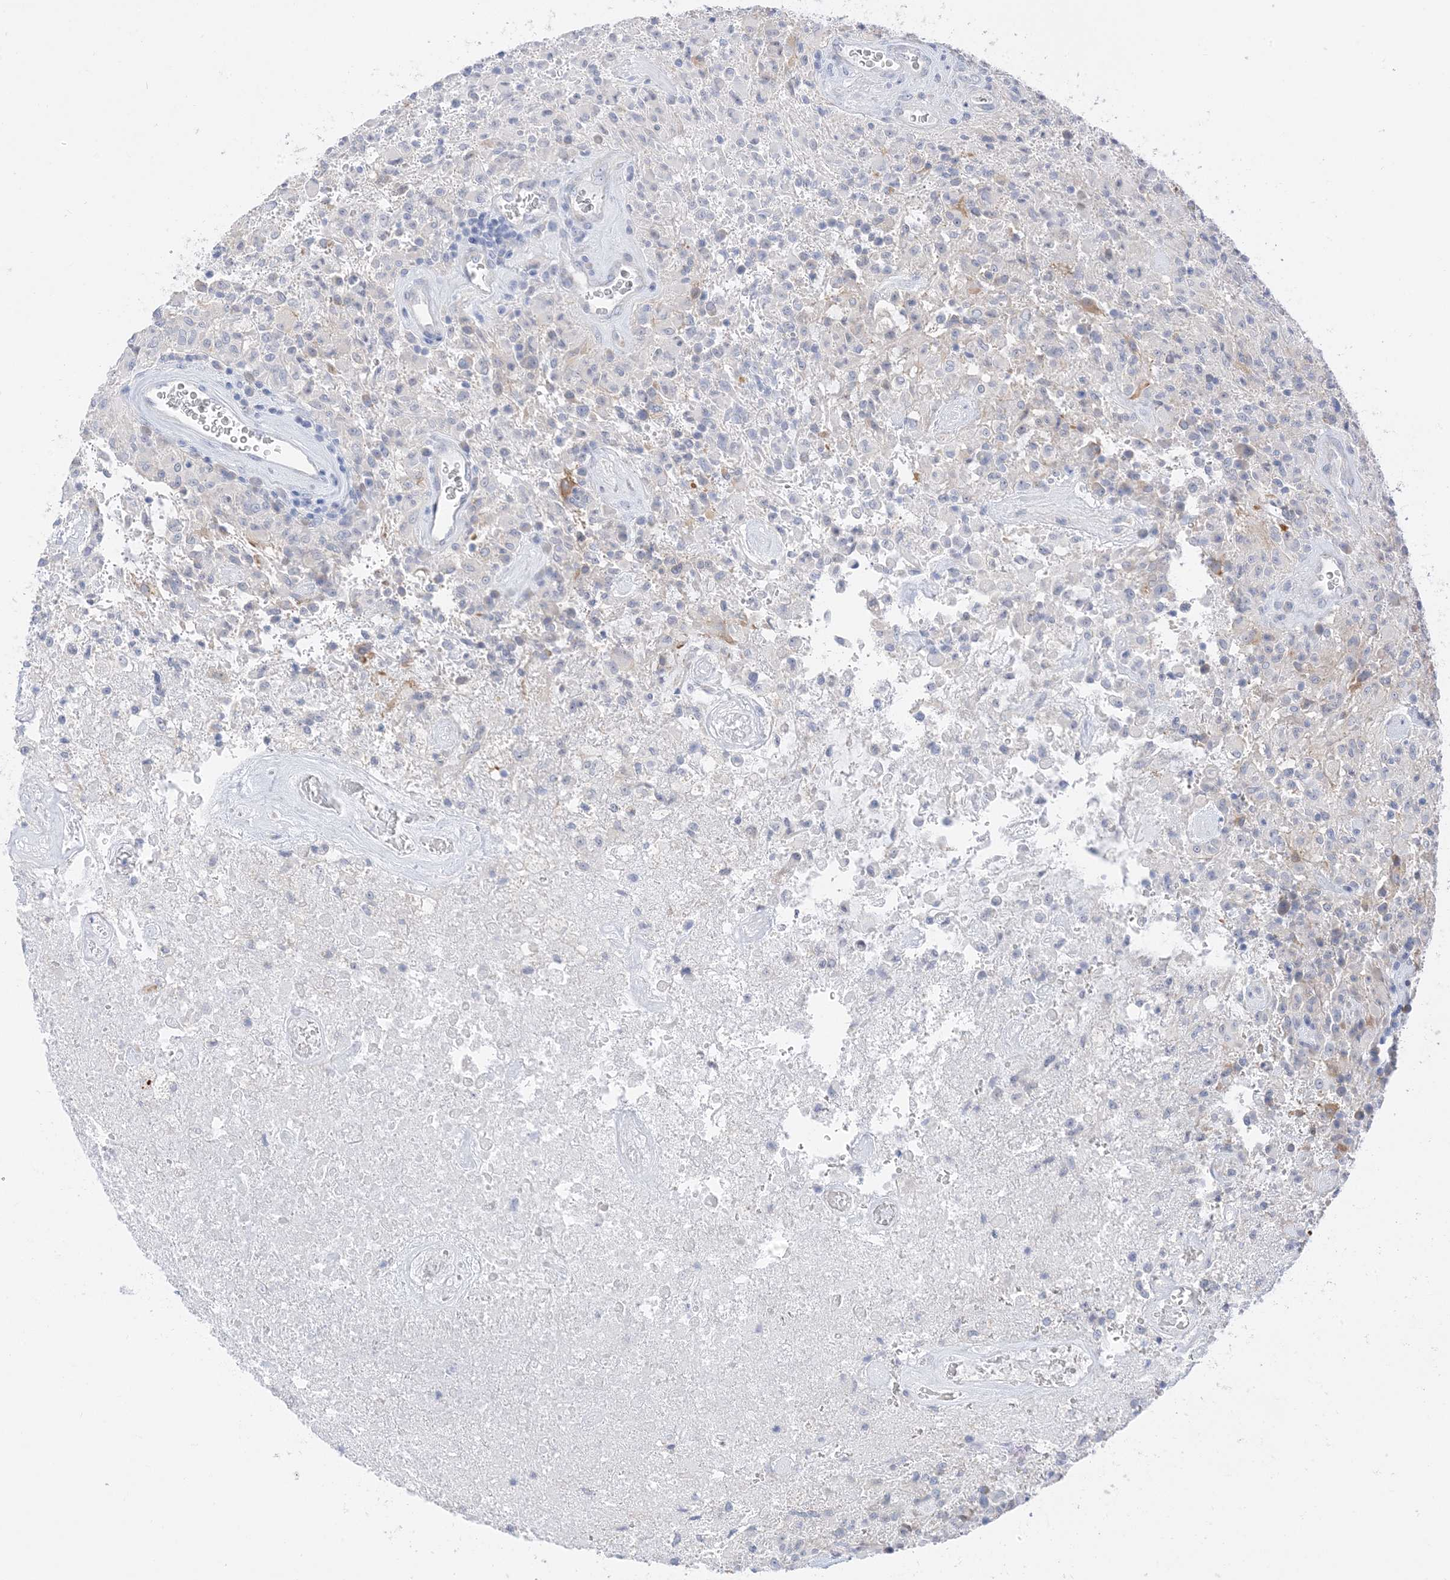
{"staining": {"intensity": "negative", "quantity": "none", "location": "none"}, "tissue": "glioma", "cell_type": "Tumor cells", "image_type": "cancer", "snomed": [{"axis": "morphology", "description": "Glioma, malignant, High grade"}, {"axis": "topography", "description": "Brain"}], "caption": "High power microscopy histopathology image of an immunohistochemistry (IHC) photomicrograph of glioma, revealing no significant staining in tumor cells. (Stains: DAB immunohistochemistry (IHC) with hematoxylin counter stain, Microscopy: brightfield microscopy at high magnification).", "gene": "IL36B", "patient": {"sex": "female", "age": 57}}